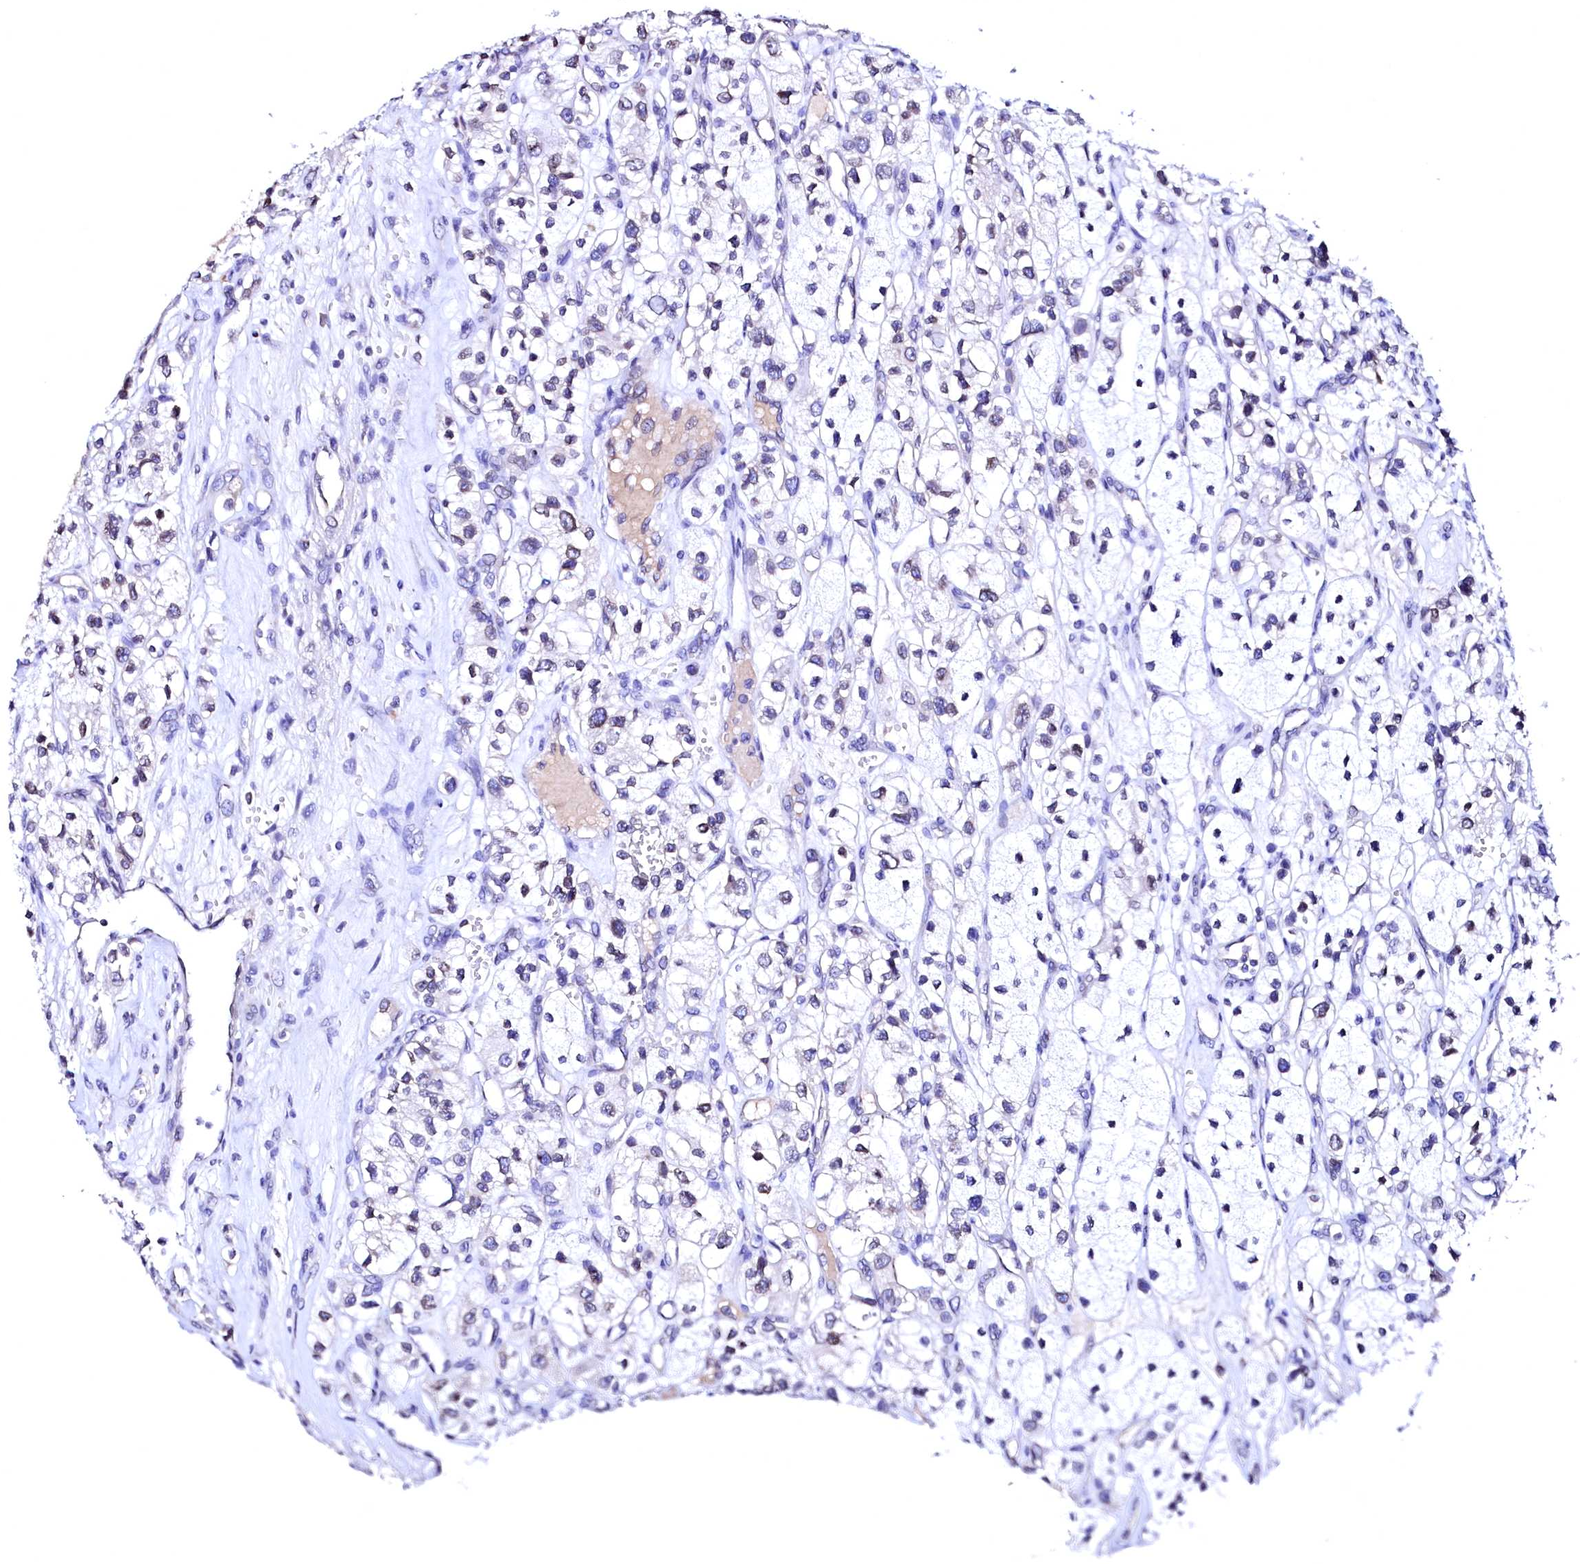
{"staining": {"intensity": "negative", "quantity": "none", "location": "none"}, "tissue": "renal cancer", "cell_type": "Tumor cells", "image_type": "cancer", "snomed": [{"axis": "morphology", "description": "Adenocarcinoma, NOS"}, {"axis": "topography", "description": "Kidney"}], "caption": "Immunohistochemistry (IHC) photomicrograph of neoplastic tissue: renal cancer stained with DAB shows no significant protein positivity in tumor cells.", "gene": "HAND1", "patient": {"sex": "female", "age": 57}}